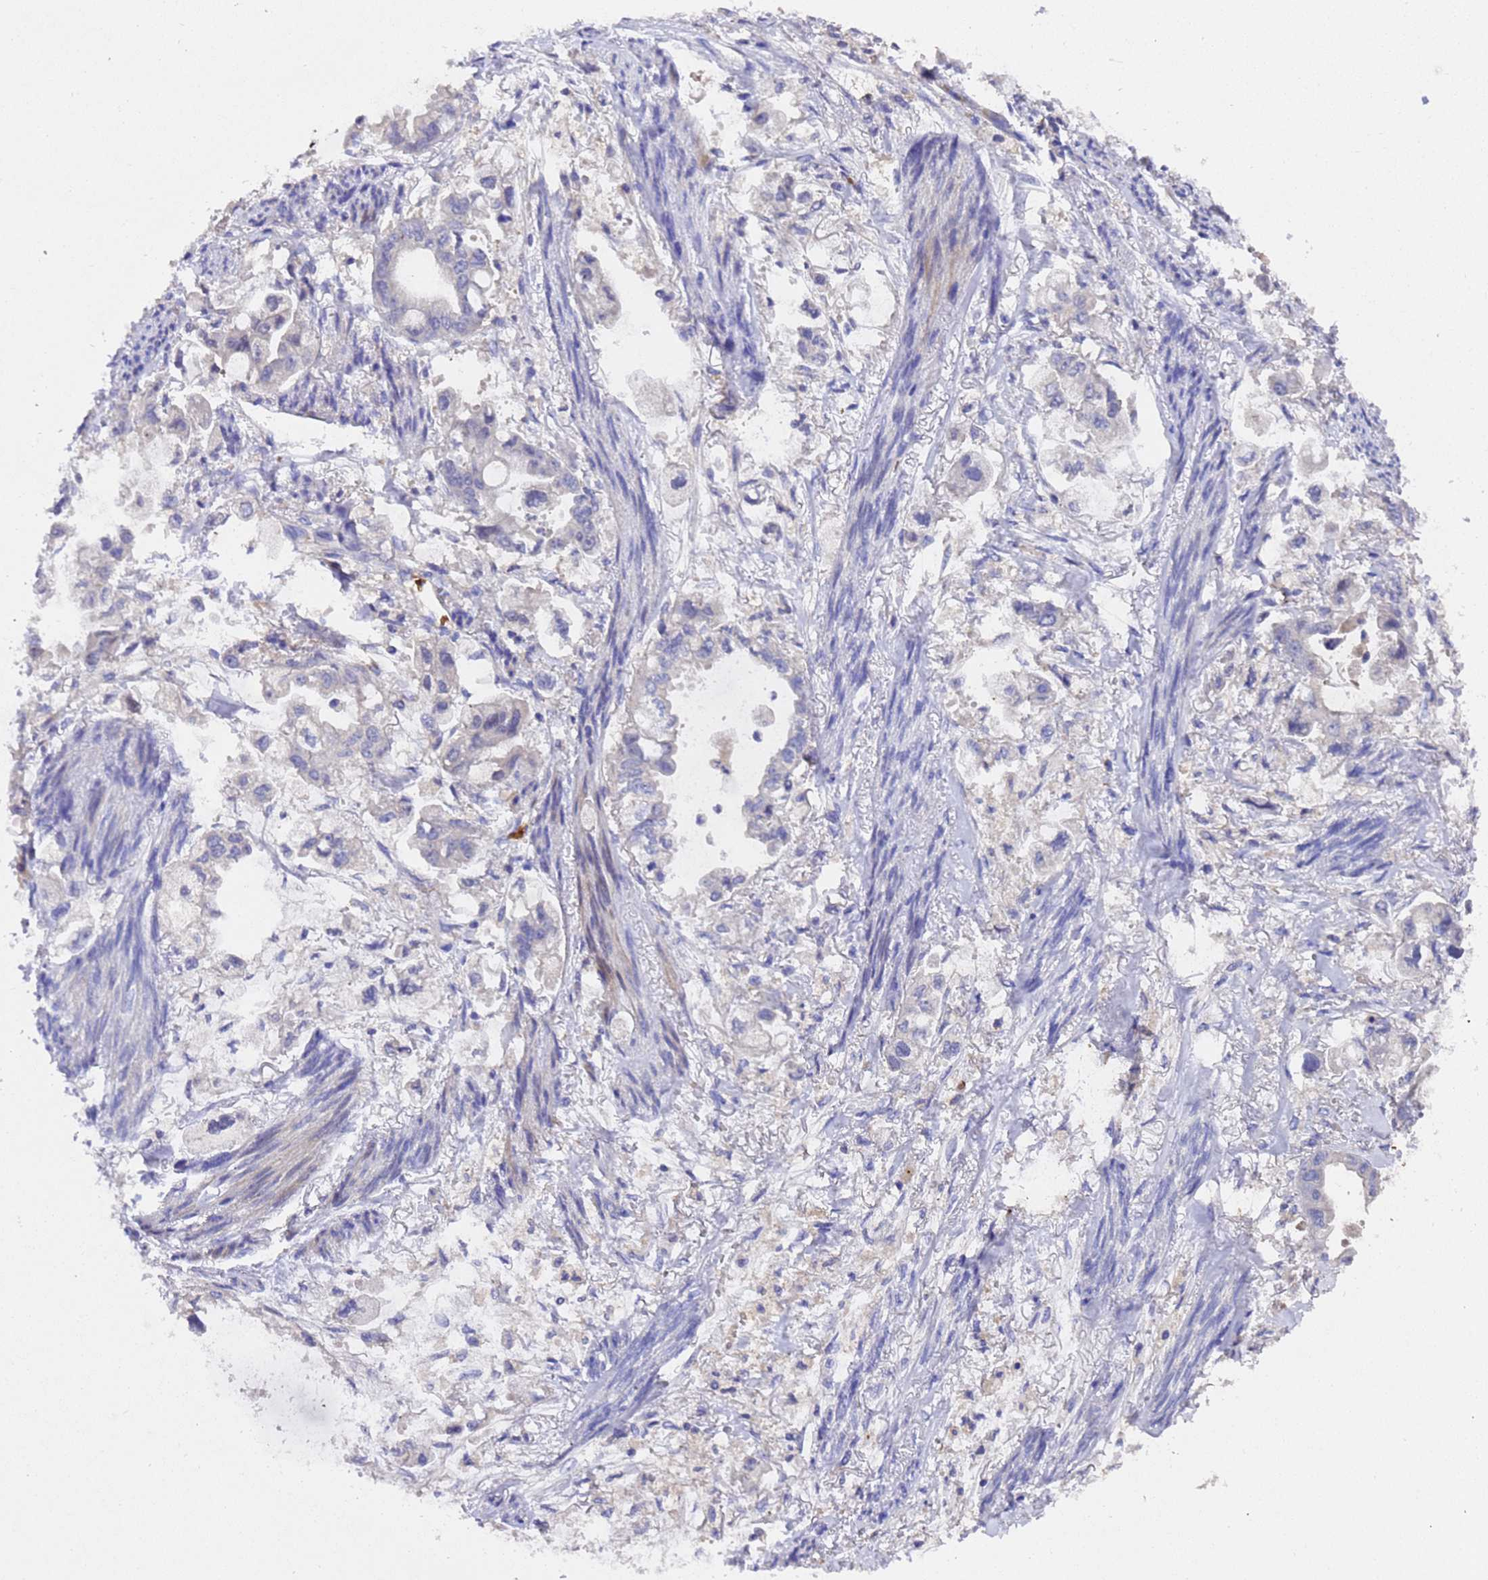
{"staining": {"intensity": "negative", "quantity": "none", "location": "none"}, "tissue": "stomach cancer", "cell_type": "Tumor cells", "image_type": "cancer", "snomed": [{"axis": "morphology", "description": "Adenocarcinoma, NOS"}, {"axis": "topography", "description": "Stomach"}], "caption": "This image is of stomach adenocarcinoma stained with IHC to label a protein in brown with the nuclei are counter-stained blue. There is no staining in tumor cells.", "gene": "ELP6", "patient": {"sex": "male", "age": 62}}